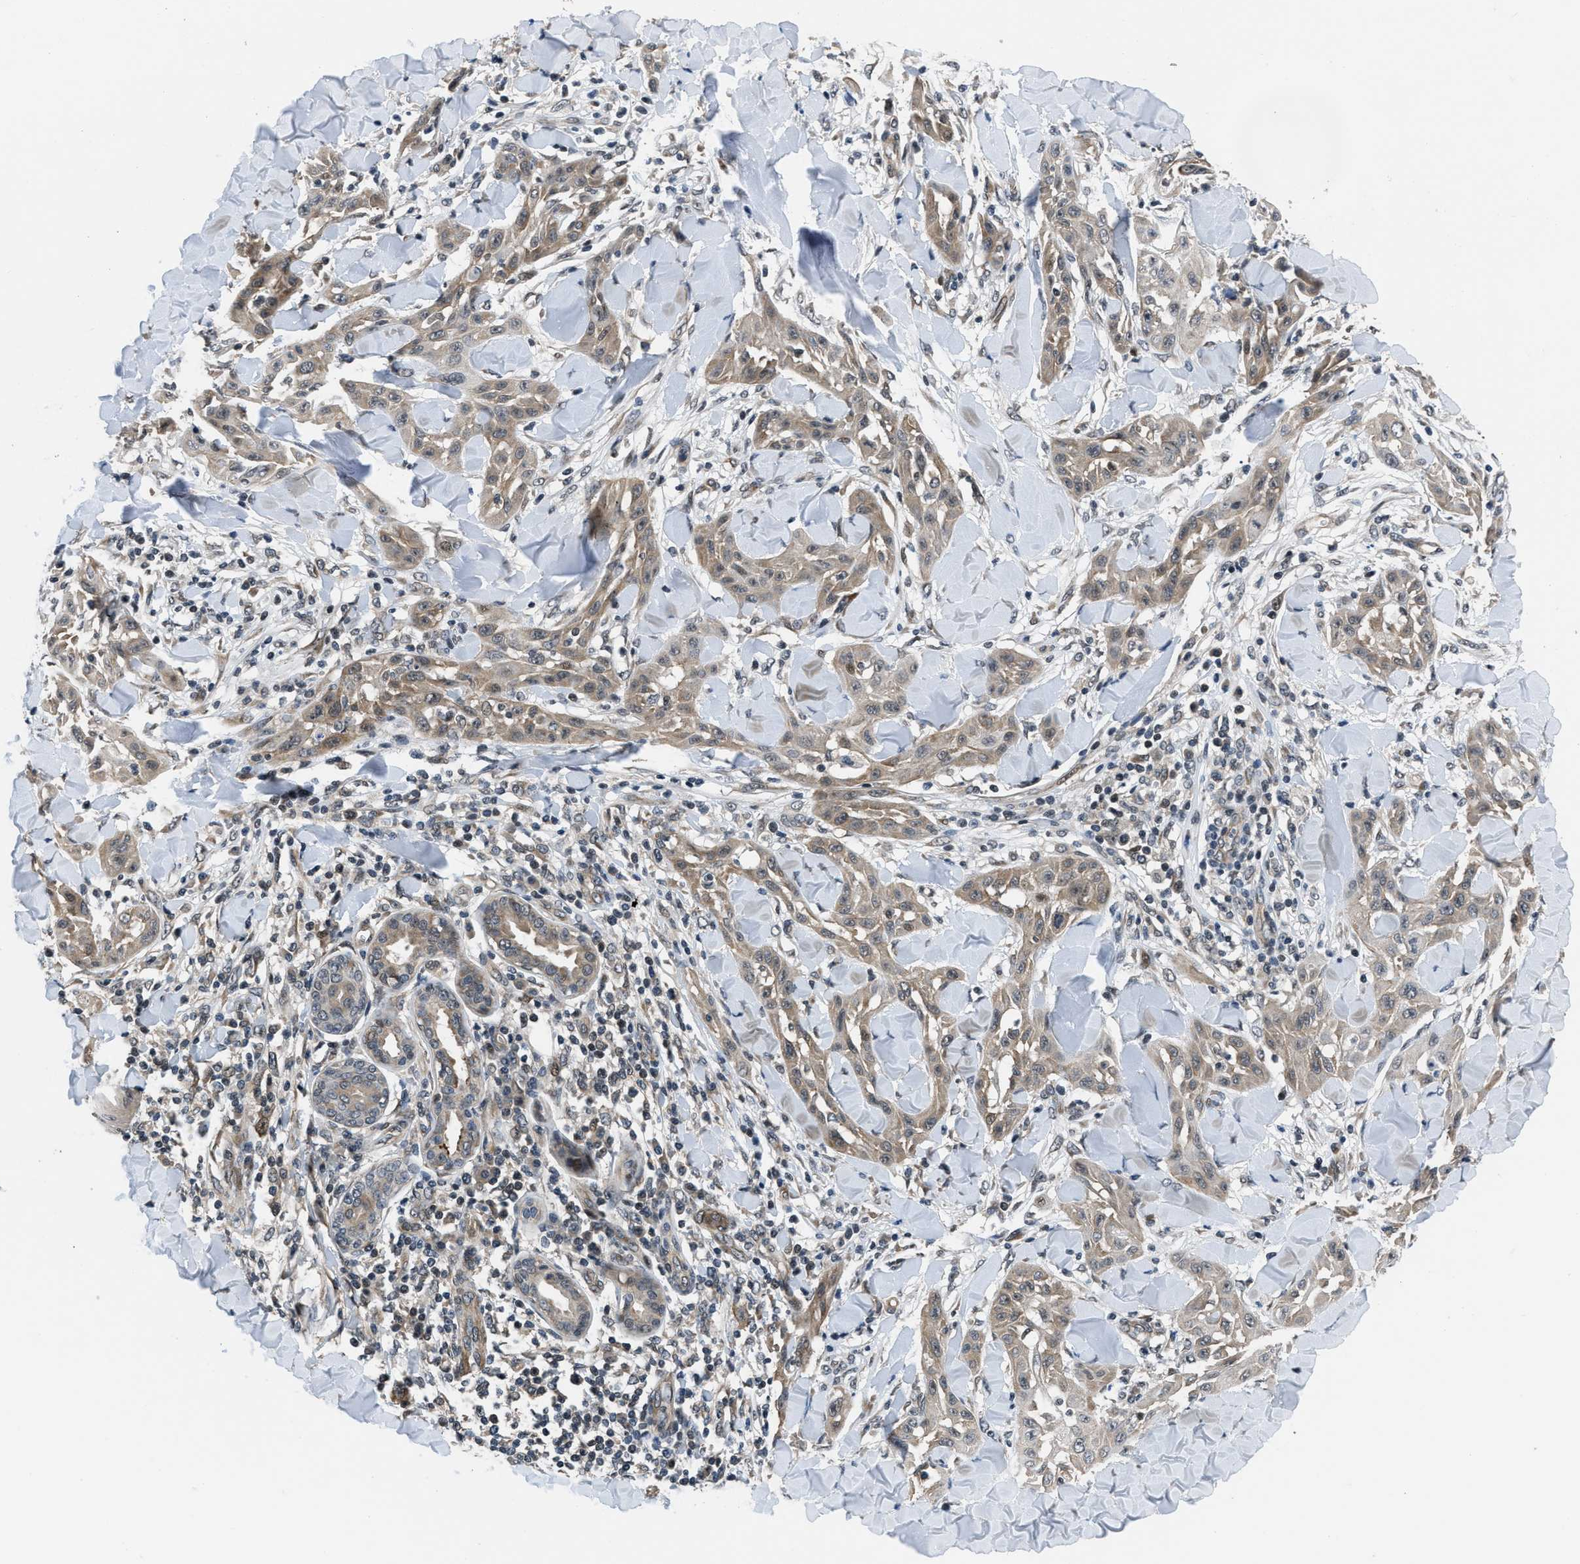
{"staining": {"intensity": "moderate", "quantity": ">75%", "location": "cytoplasmic/membranous"}, "tissue": "skin cancer", "cell_type": "Tumor cells", "image_type": "cancer", "snomed": [{"axis": "morphology", "description": "Squamous cell carcinoma, NOS"}, {"axis": "topography", "description": "Skin"}], "caption": "Skin squamous cell carcinoma stained with a protein marker exhibits moderate staining in tumor cells.", "gene": "SETD5", "patient": {"sex": "male", "age": 24}}